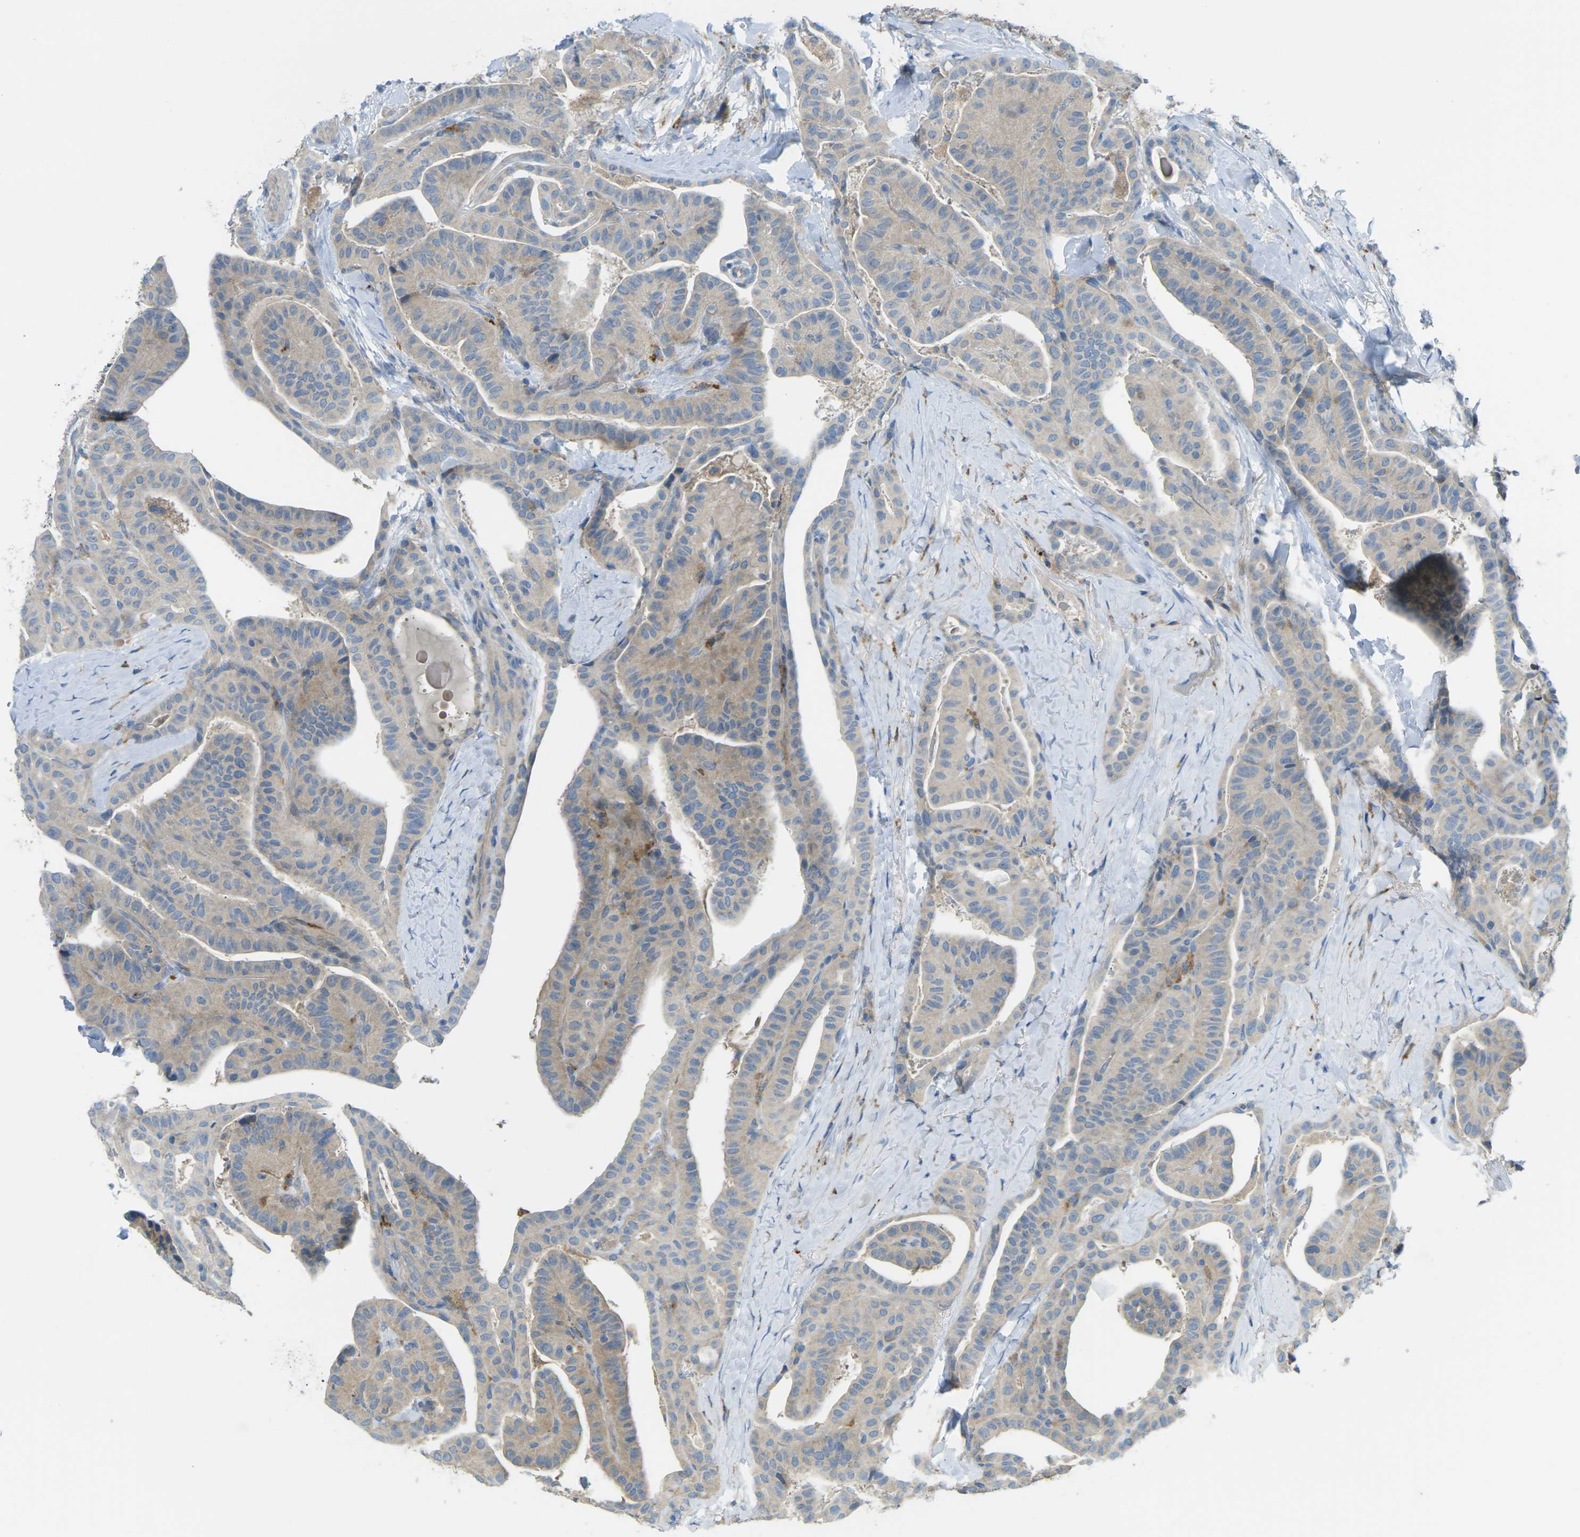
{"staining": {"intensity": "weak", "quantity": "25%-75%", "location": "cytoplasmic/membranous"}, "tissue": "thyroid cancer", "cell_type": "Tumor cells", "image_type": "cancer", "snomed": [{"axis": "morphology", "description": "Papillary adenocarcinoma, NOS"}, {"axis": "topography", "description": "Thyroid gland"}], "caption": "IHC image of neoplastic tissue: thyroid cancer stained using immunohistochemistry reveals low levels of weak protein expression localized specifically in the cytoplasmic/membranous of tumor cells, appearing as a cytoplasmic/membranous brown color.", "gene": "MYLK4", "patient": {"sex": "male", "age": 77}}